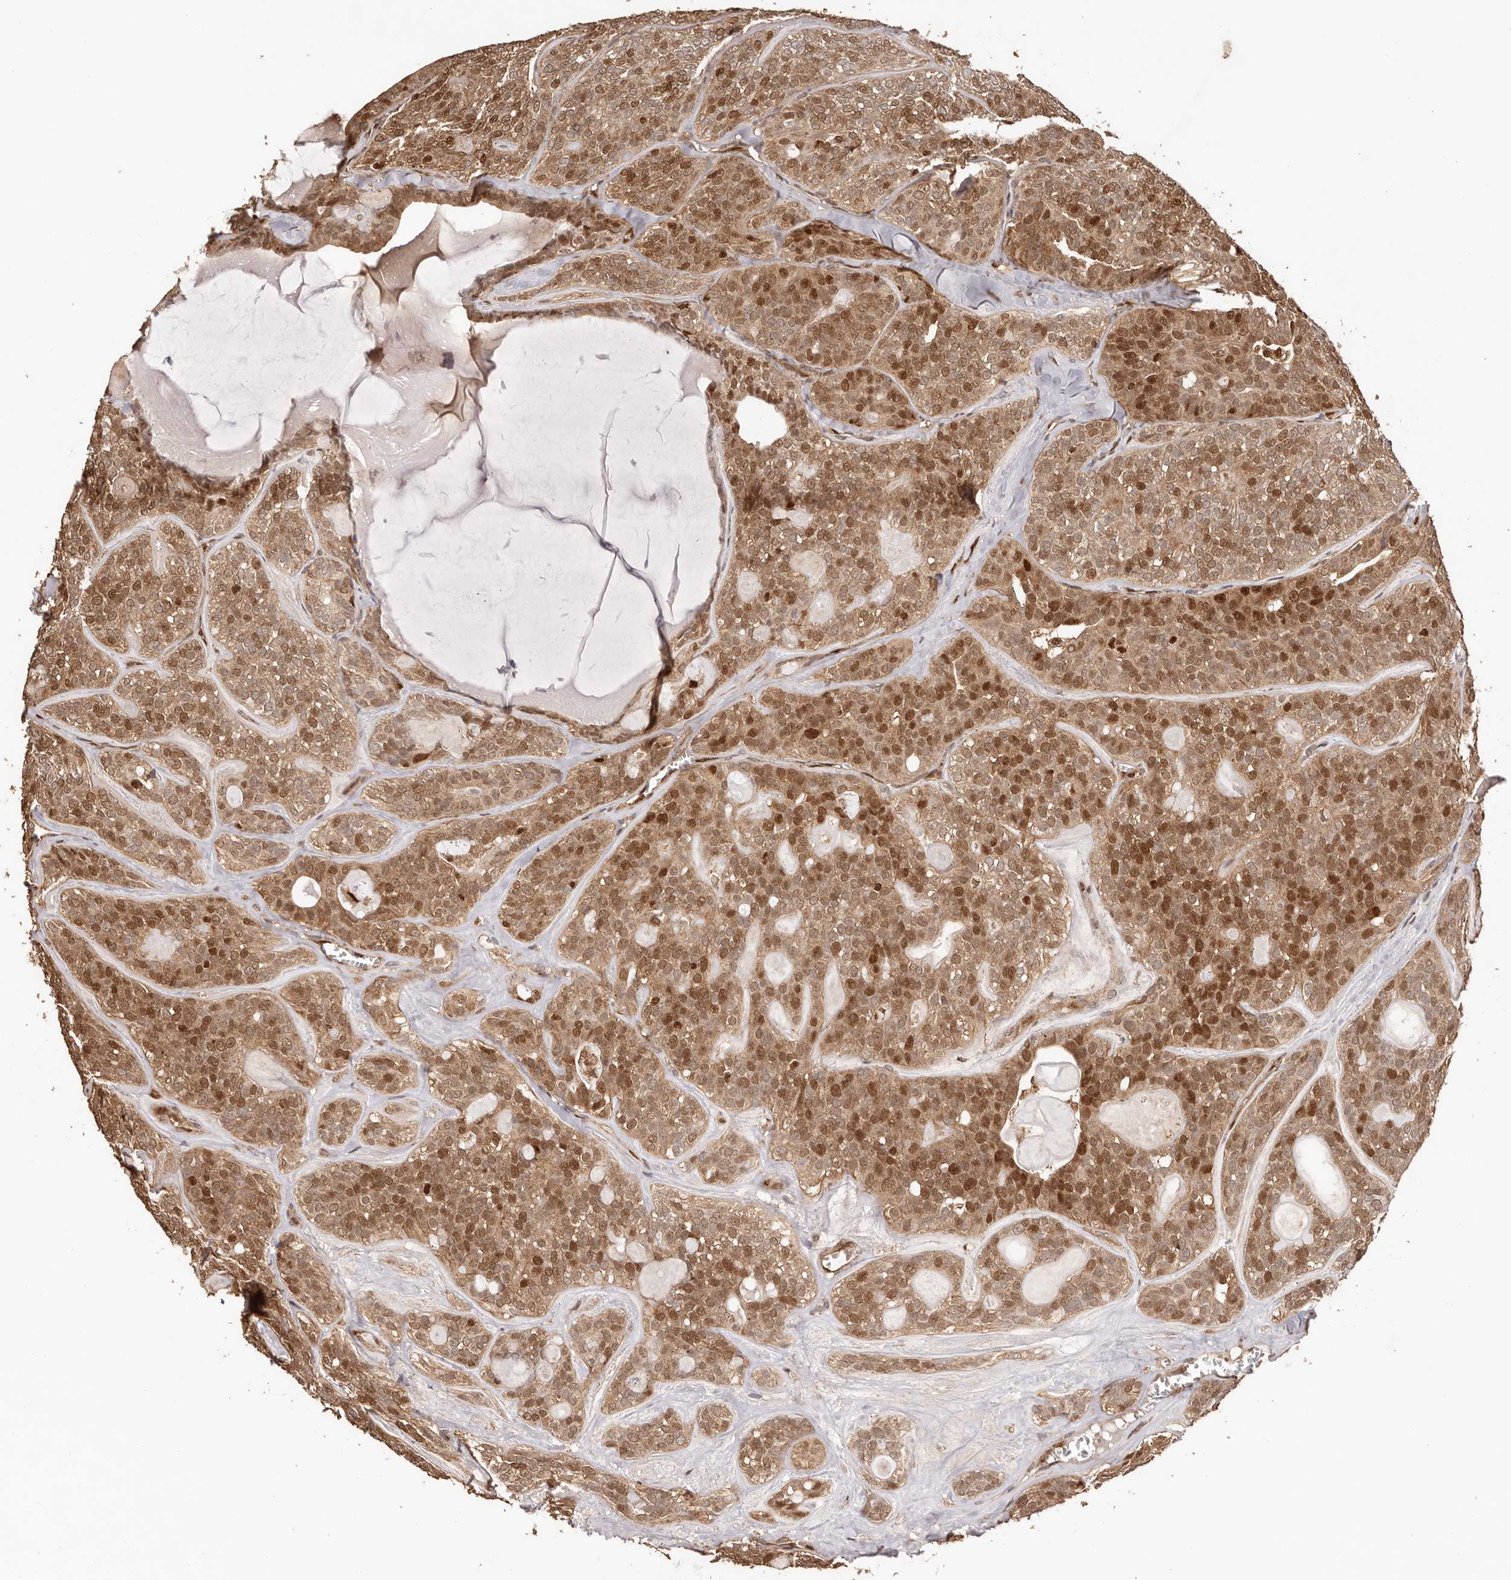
{"staining": {"intensity": "moderate", "quantity": ">75%", "location": "cytoplasmic/membranous,nuclear"}, "tissue": "head and neck cancer", "cell_type": "Tumor cells", "image_type": "cancer", "snomed": [{"axis": "morphology", "description": "Adenocarcinoma, NOS"}, {"axis": "topography", "description": "Head-Neck"}], "caption": "Tumor cells show medium levels of moderate cytoplasmic/membranous and nuclear staining in about >75% of cells in adenocarcinoma (head and neck).", "gene": "UBR2", "patient": {"sex": "male", "age": 66}}